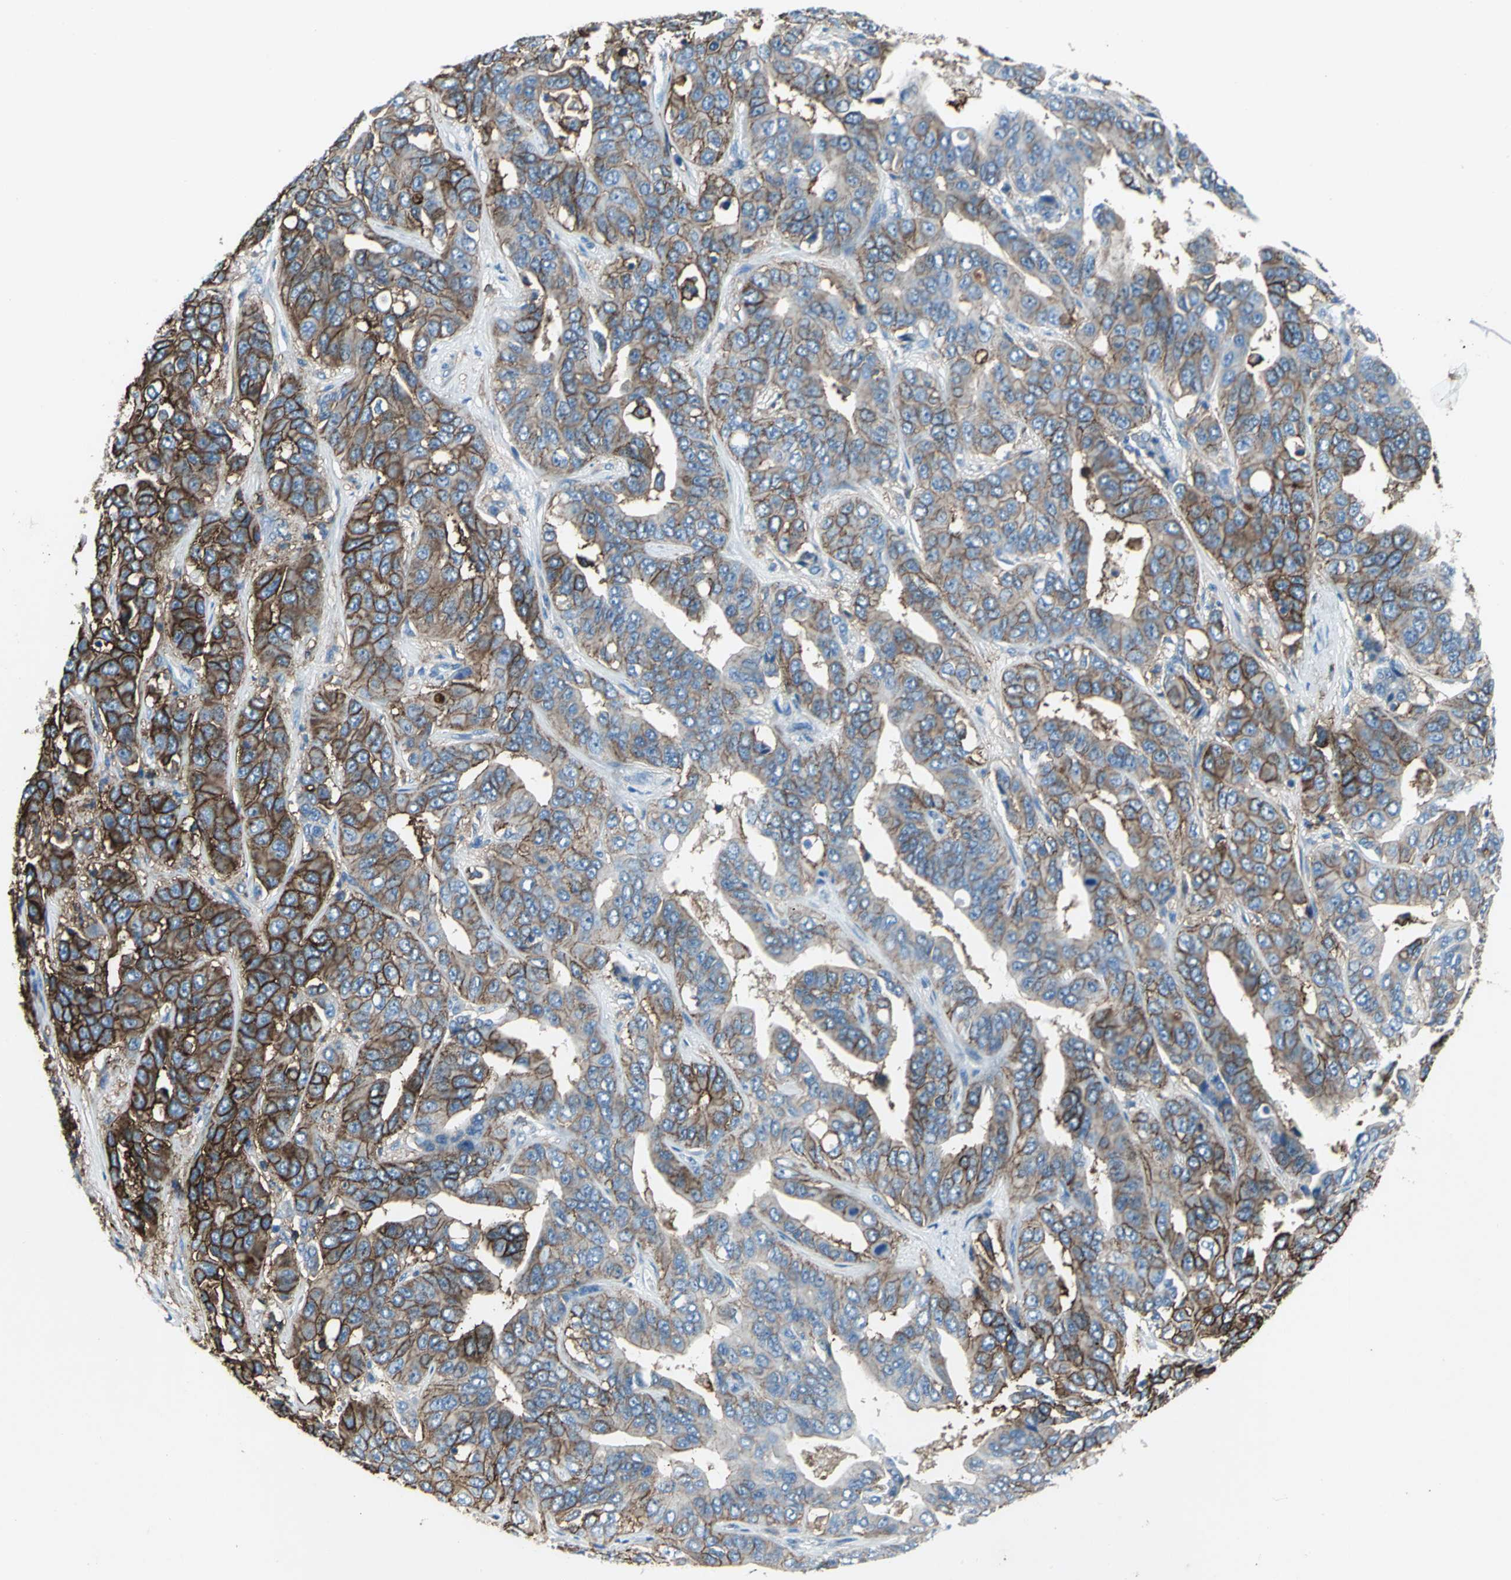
{"staining": {"intensity": "strong", "quantity": "25%-75%", "location": "cytoplasmic/membranous"}, "tissue": "liver cancer", "cell_type": "Tumor cells", "image_type": "cancer", "snomed": [{"axis": "morphology", "description": "Cholangiocarcinoma"}, {"axis": "topography", "description": "Liver"}], "caption": "This micrograph reveals IHC staining of liver cholangiocarcinoma, with high strong cytoplasmic/membranous positivity in about 25%-75% of tumor cells.", "gene": "CD44", "patient": {"sex": "female", "age": 52}}